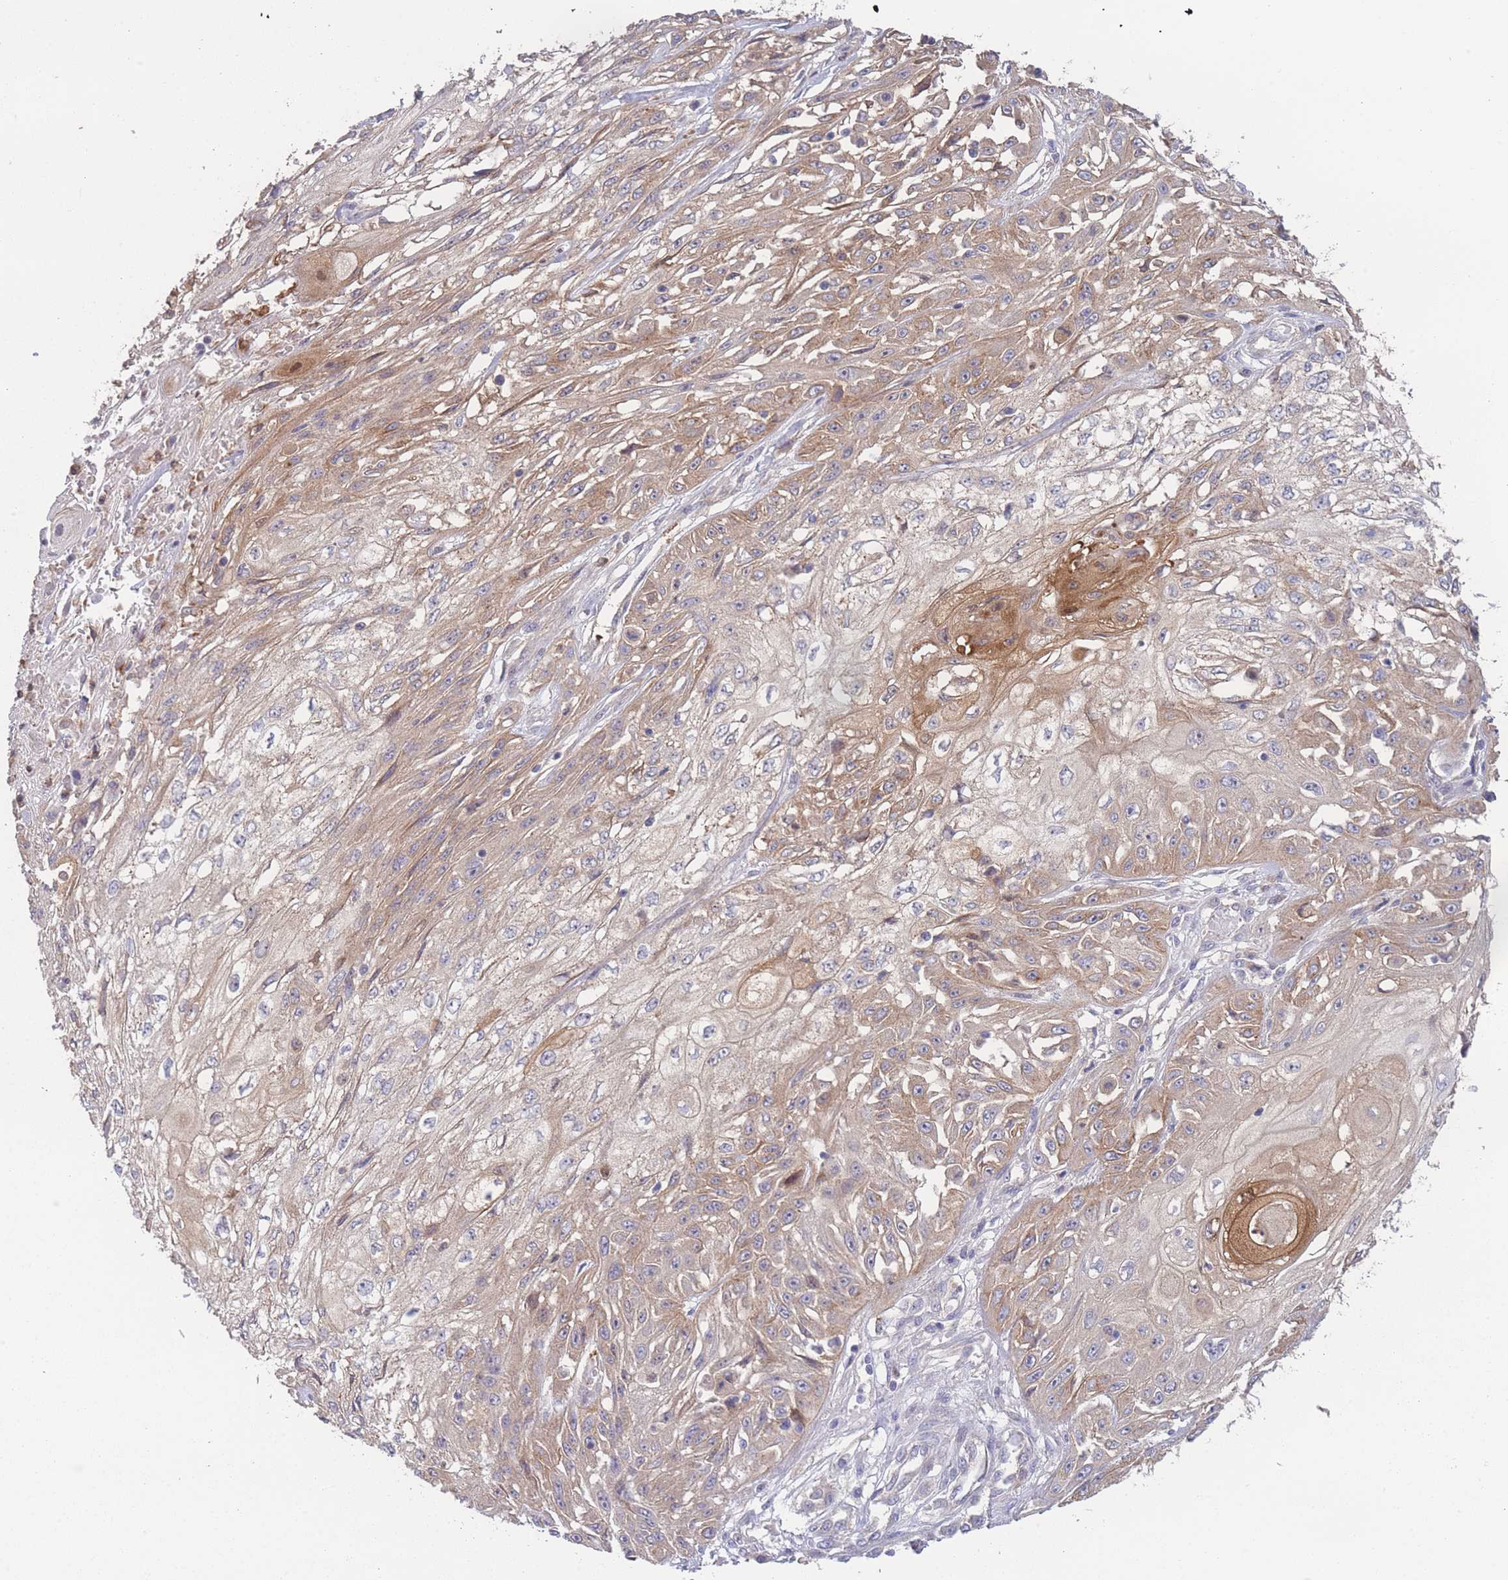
{"staining": {"intensity": "moderate", "quantity": "25%-75%", "location": "cytoplasmic/membranous"}, "tissue": "skin cancer", "cell_type": "Tumor cells", "image_type": "cancer", "snomed": [{"axis": "morphology", "description": "Squamous cell carcinoma, NOS"}, {"axis": "morphology", "description": "Squamous cell carcinoma, metastatic, NOS"}, {"axis": "topography", "description": "Skin"}, {"axis": "topography", "description": "Lymph node"}], "caption": "Moderate cytoplasmic/membranous staining is identified in about 25%-75% of tumor cells in skin cancer. Nuclei are stained in blue.", "gene": "STEAP3", "patient": {"sex": "male", "age": 75}}